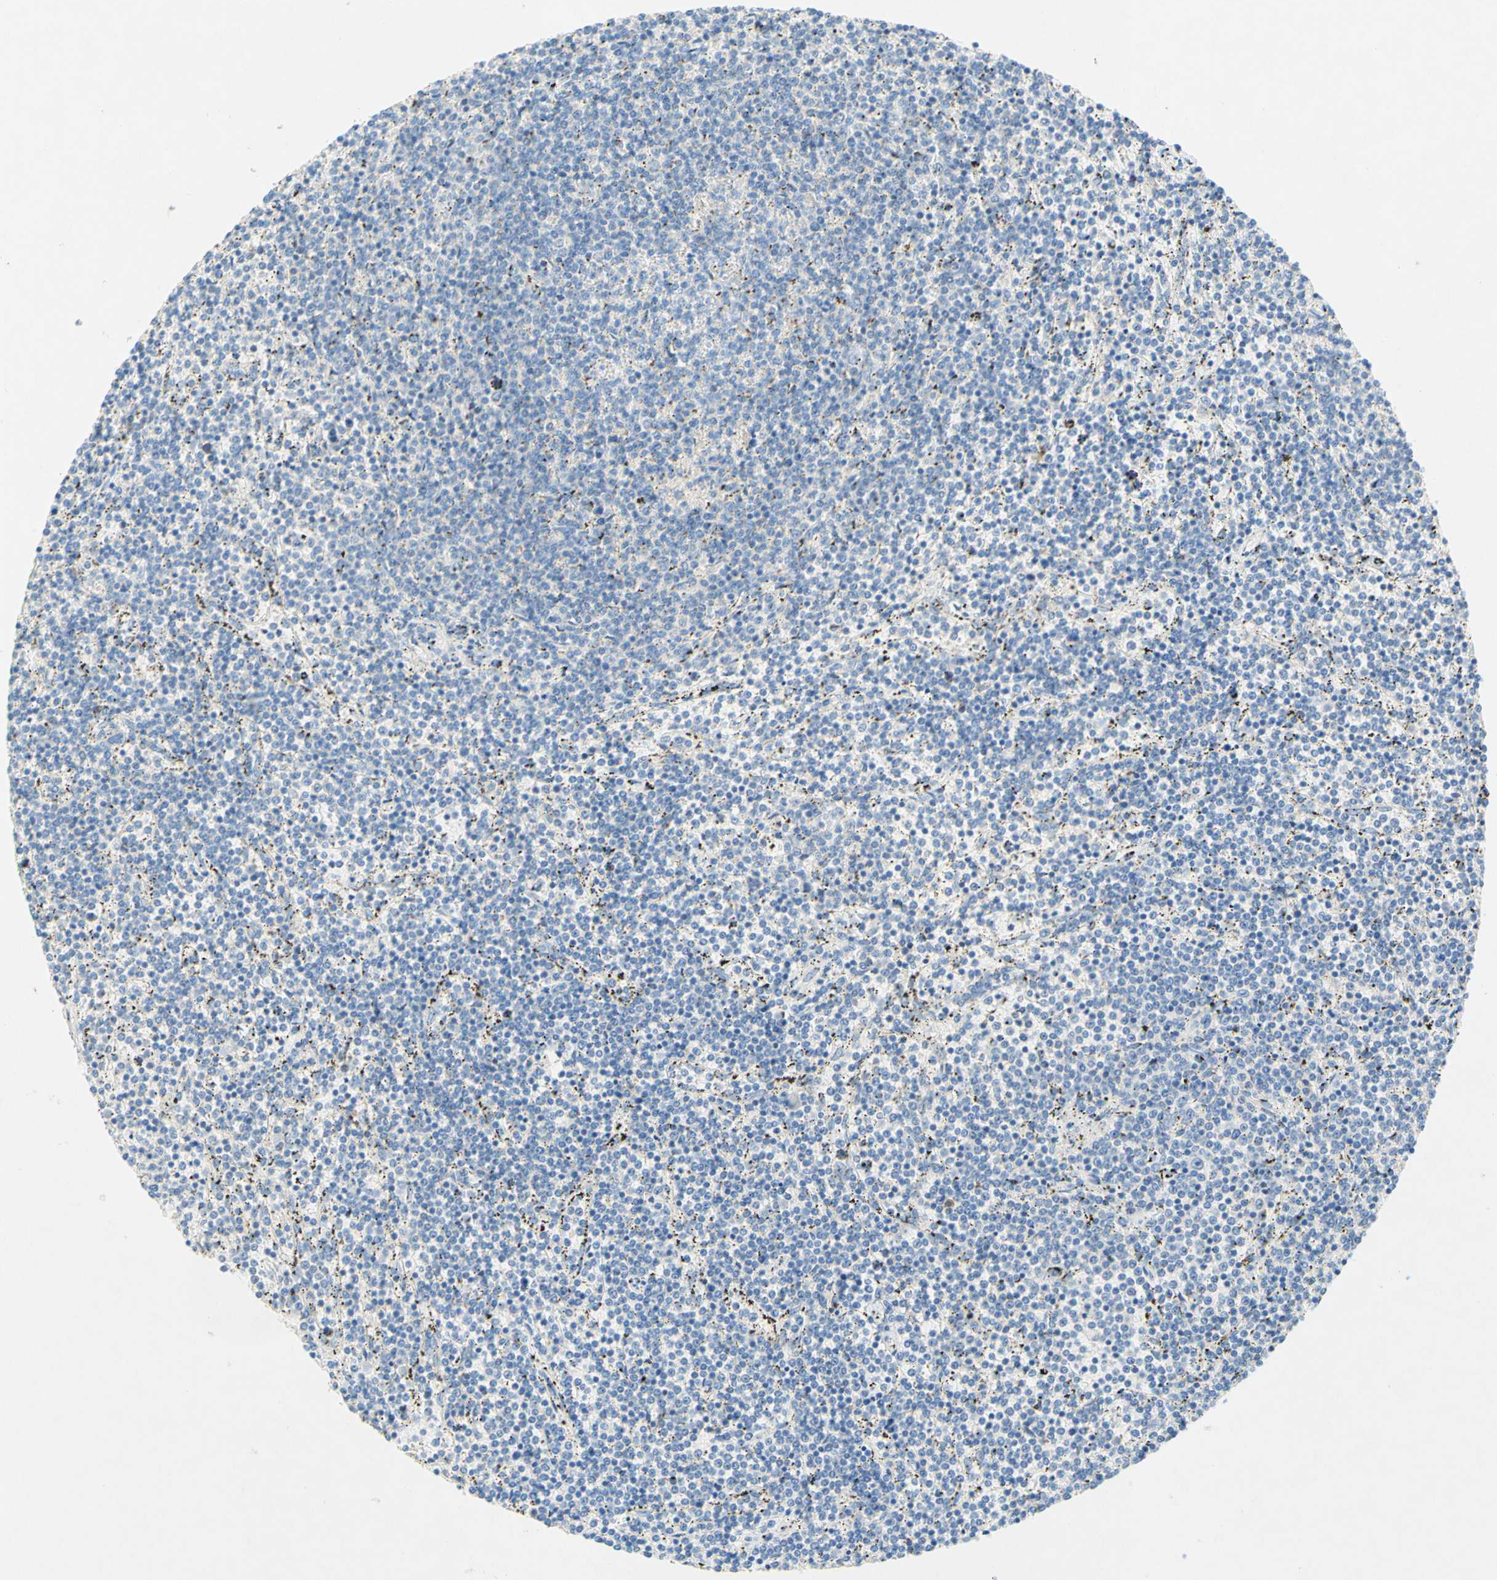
{"staining": {"intensity": "negative", "quantity": "none", "location": "none"}, "tissue": "lymphoma", "cell_type": "Tumor cells", "image_type": "cancer", "snomed": [{"axis": "morphology", "description": "Malignant lymphoma, non-Hodgkin's type, Low grade"}, {"axis": "topography", "description": "Spleen"}], "caption": "This is a image of immunohistochemistry (IHC) staining of low-grade malignant lymphoma, non-Hodgkin's type, which shows no staining in tumor cells. The staining was performed using DAB to visualize the protein expression in brown, while the nuclei were stained in blue with hematoxylin (Magnification: 20x).", "gene": "SLC46A1", "patient": {"sex": "female", "age": 50}}